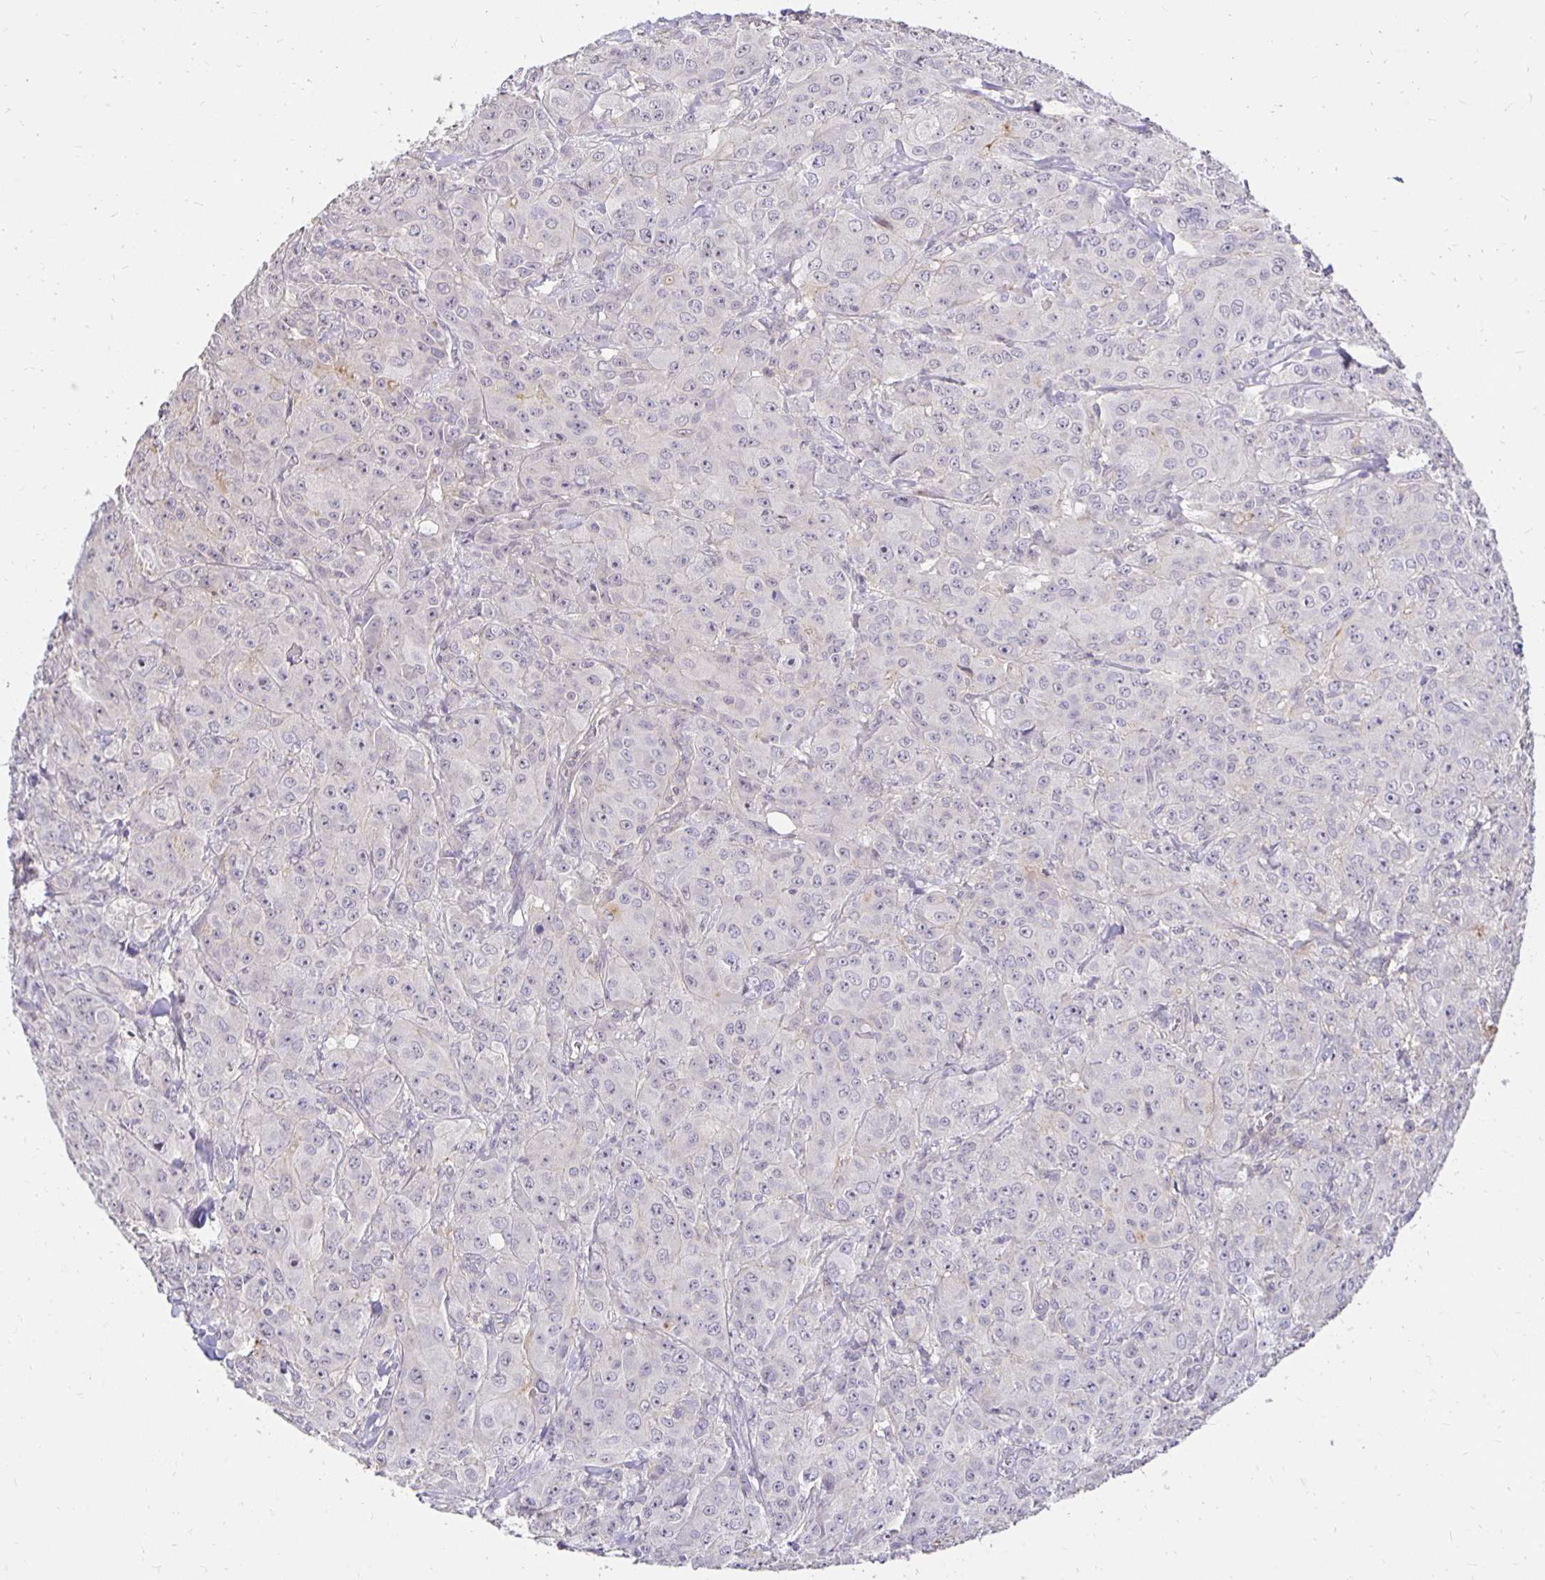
{"staining": {"intensity": "negative", "quantity": "none", "location": "none"}, "tissue": "breast cancer", "cell_type": "Tumor cells", "image_type": "cancer", "snomed": [{"axis": "morphology", "description": "Normal tissue, NOS"}, {"axis": "morphology", "description": "Duct carcinoma"}, {"axis": "topography", "description": "Breast"}], "caption": "Immunohistochemical staining of human infiltrating ductal carcinoma (breast) reveals no significant positivity in tumor cells. (DAB IHC visualized using brightfield microscopy, high magnification).", "gene": "PNPLA3", "patient": {"sex": "female", "age": 43}}